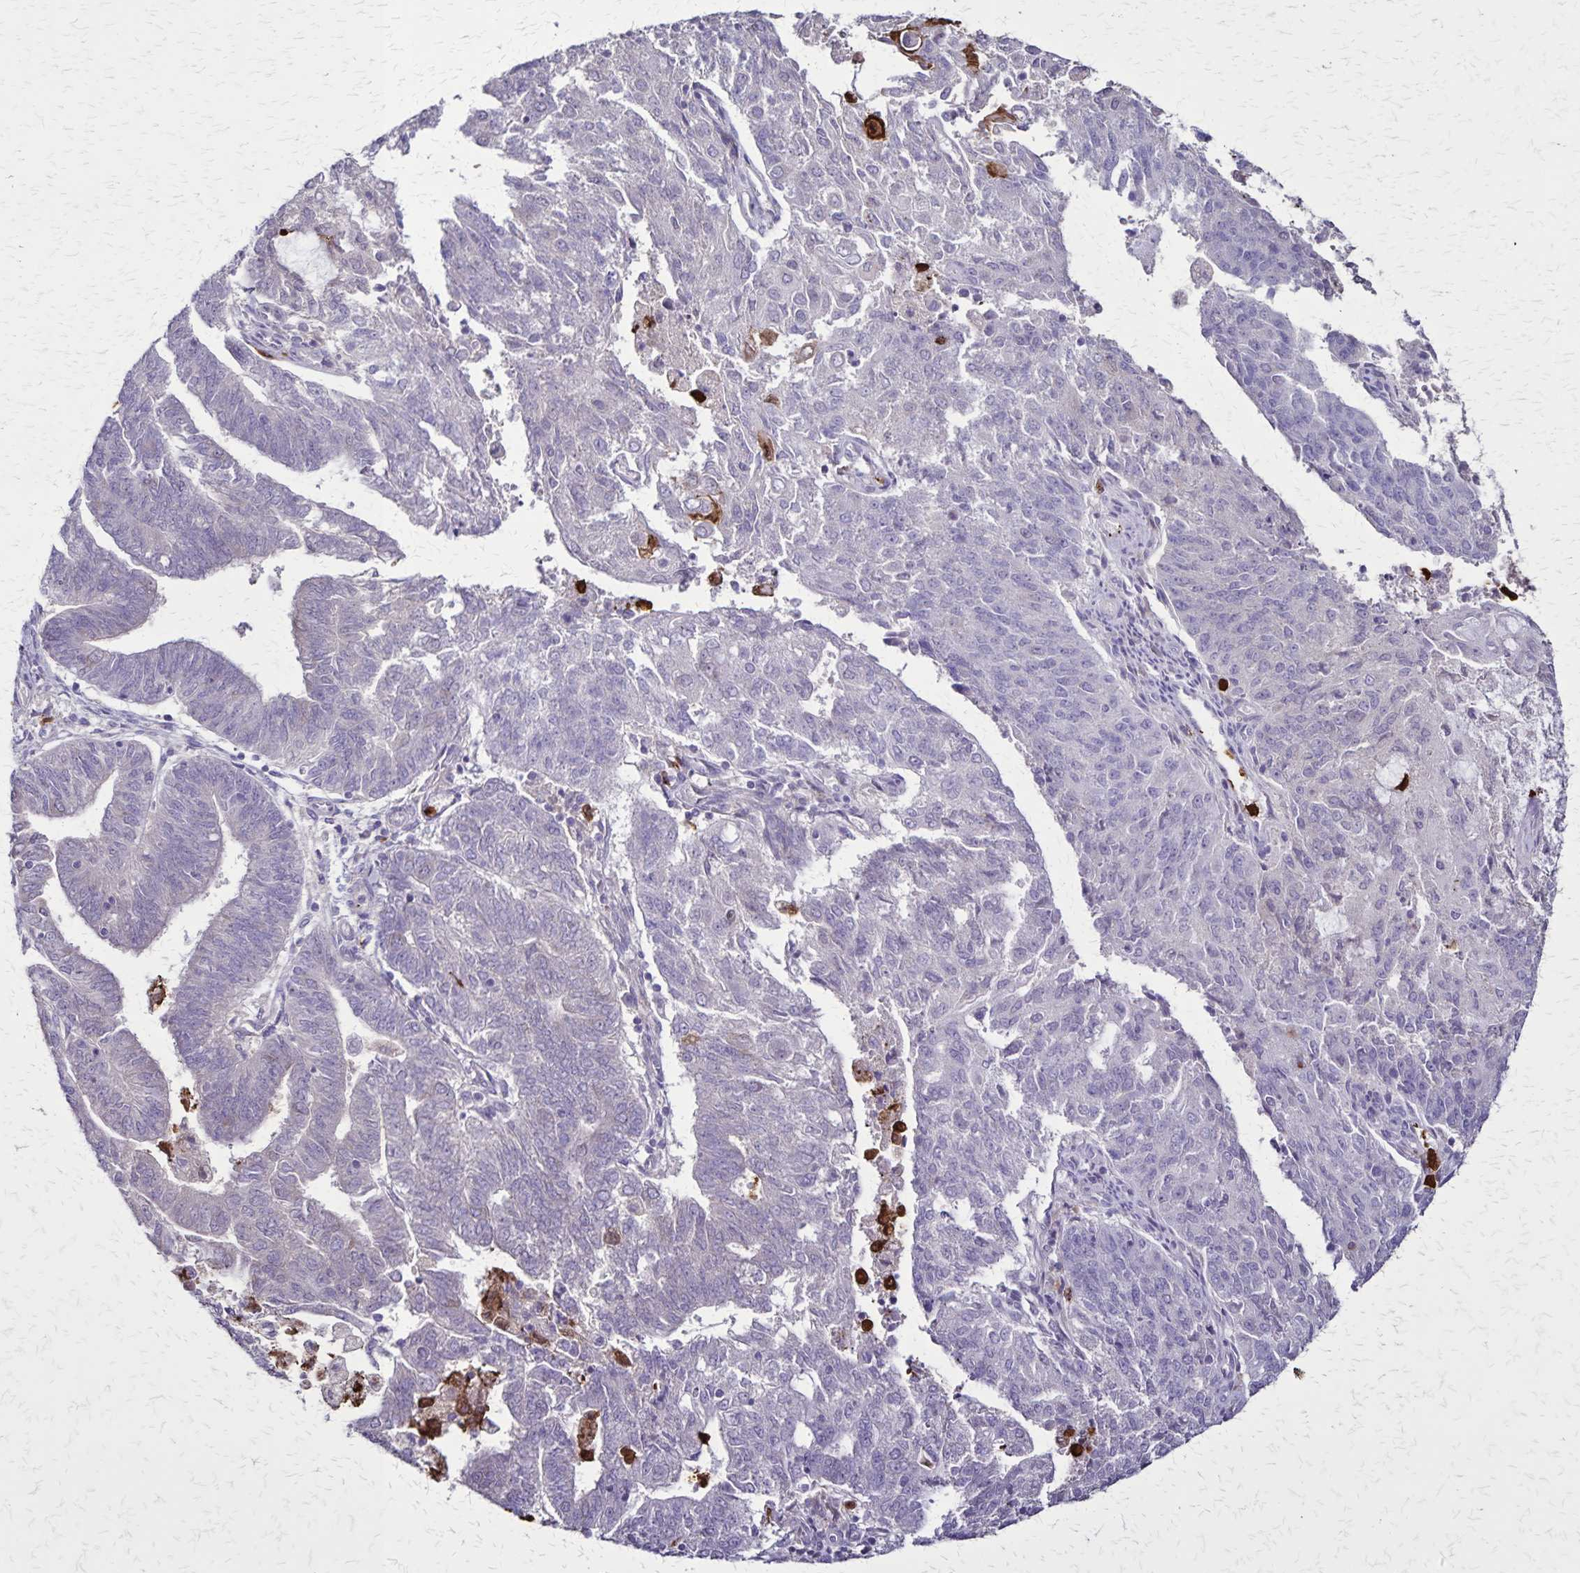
{"staining": {"intensity": "negative", "quantity": "none", "location": "none"}, "tissue": "endometrial cancer", "cell_type": "Tumor cells", "image_type": "cancer", "snomed": [{"axis": "morphology", "description": "Adenocarcinoma, NOS"}, {"axis": "topography", "description": "Endometrium"}], "caption": "A high-resolution image shows IHC staining of endometrial adenocarcinoma, which displays no significant positivity in tumor cells. Brightfield microscopy of IHC stained with DAB (brown) and hematoxylin (blue), captured at high magnification.", "gene": "ULBP3", "patient": {"sex": "female", "age": 82}}